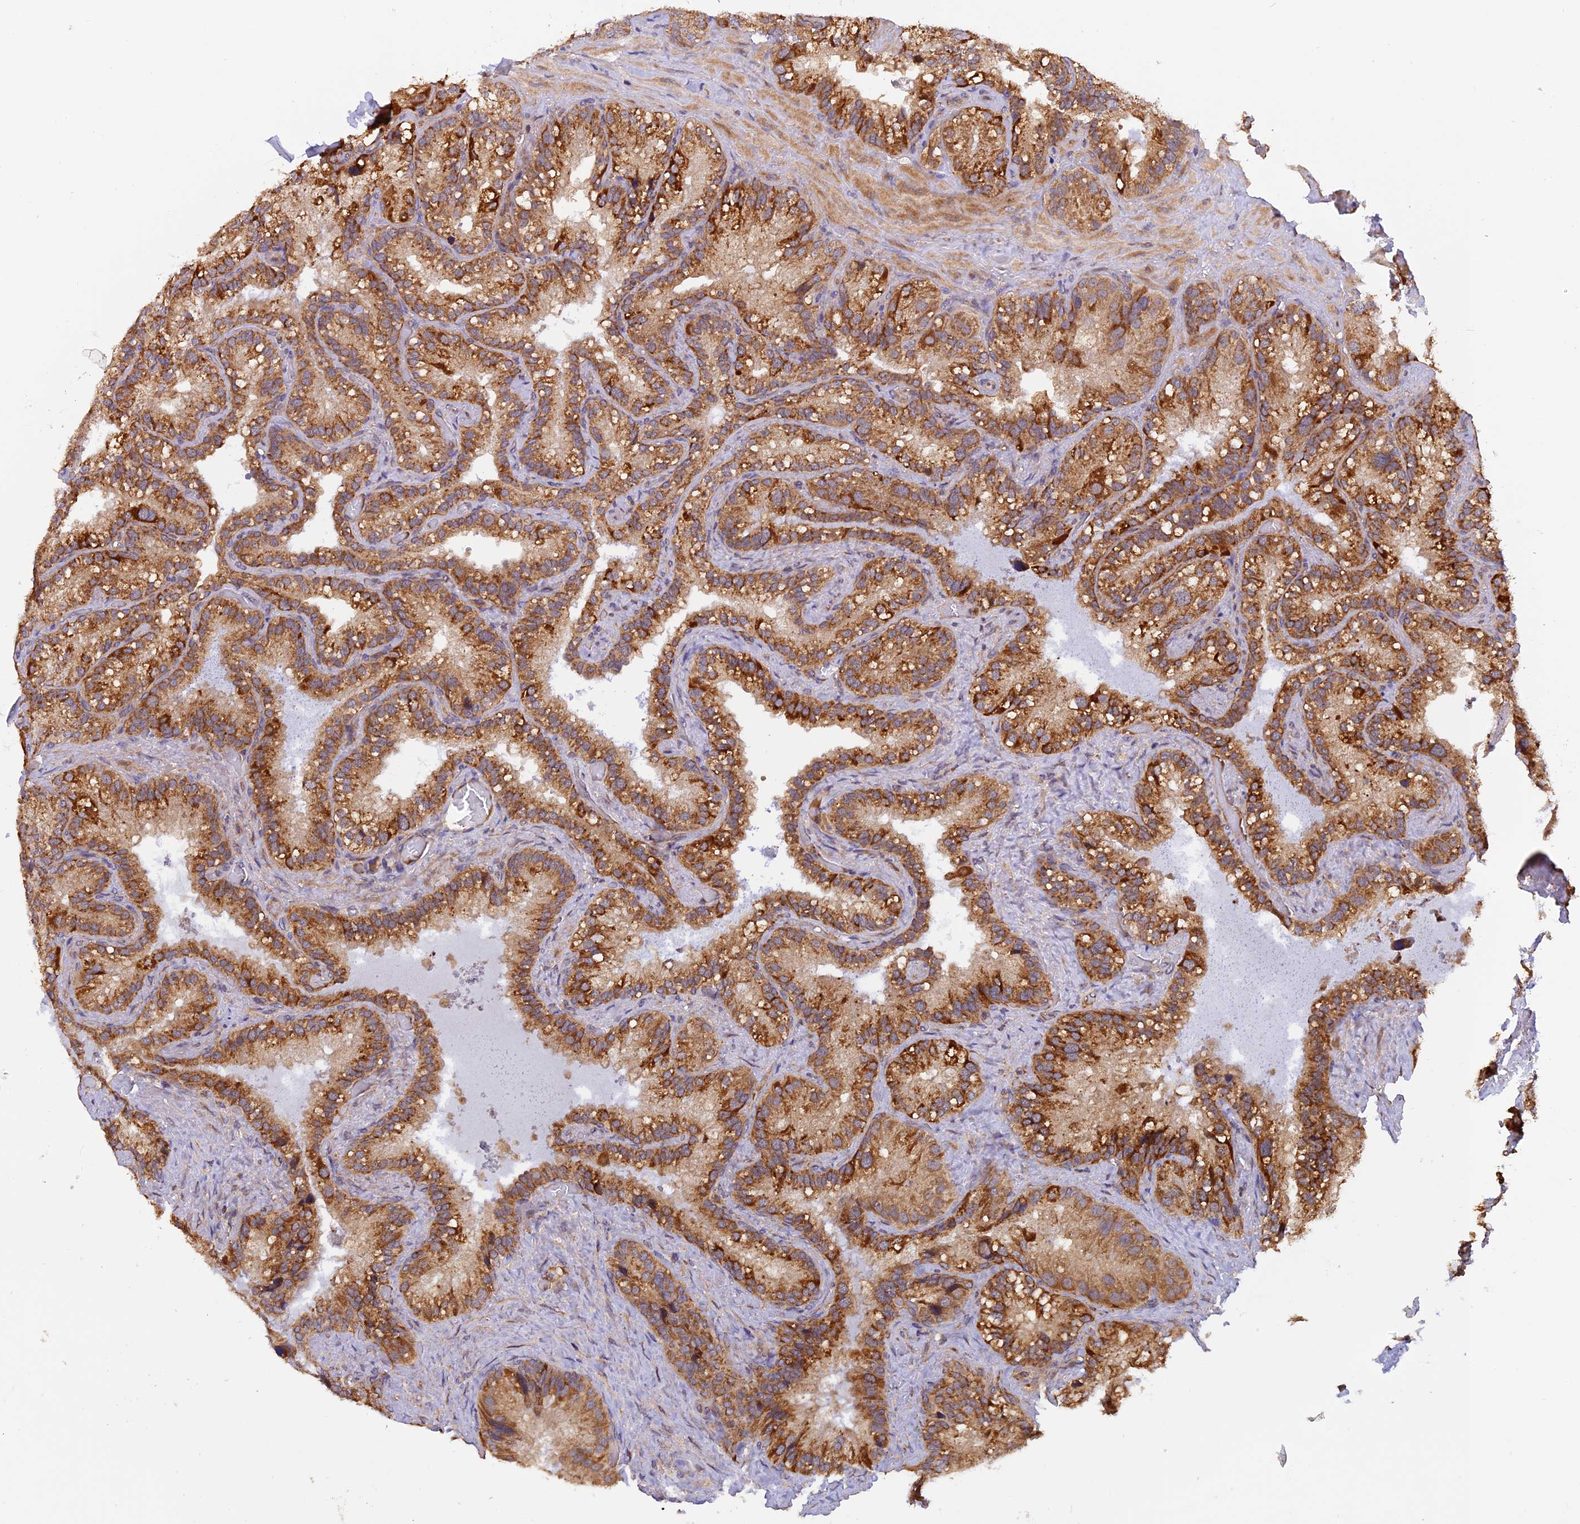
{"staining": {"intensity": "moderate", "quantity": ">75%", "location": "cytoplasmic/membranous"}, "tissue": "seminal vesicle", "cell_type": "Glandular cells", "image_type": "normal", "snomed": [{"axis": "morphology", "description": "Normal tissue, NOS"}, {"axis": "topography", "description": "Prostate"}, {"axis": "topography", "description": "Seminal veicle"}], "caption": "This histopathology image shows benign seminal vesicle stained with immunohistochemistry (IHC) to label a protein in brown. The cytoplasmic/membranous of glandular cells show moderate positivity for the protein. Nuclei are counter-stained blue.", "gene": "MNS1", "patient": {"sex": "male", "age": 68}}